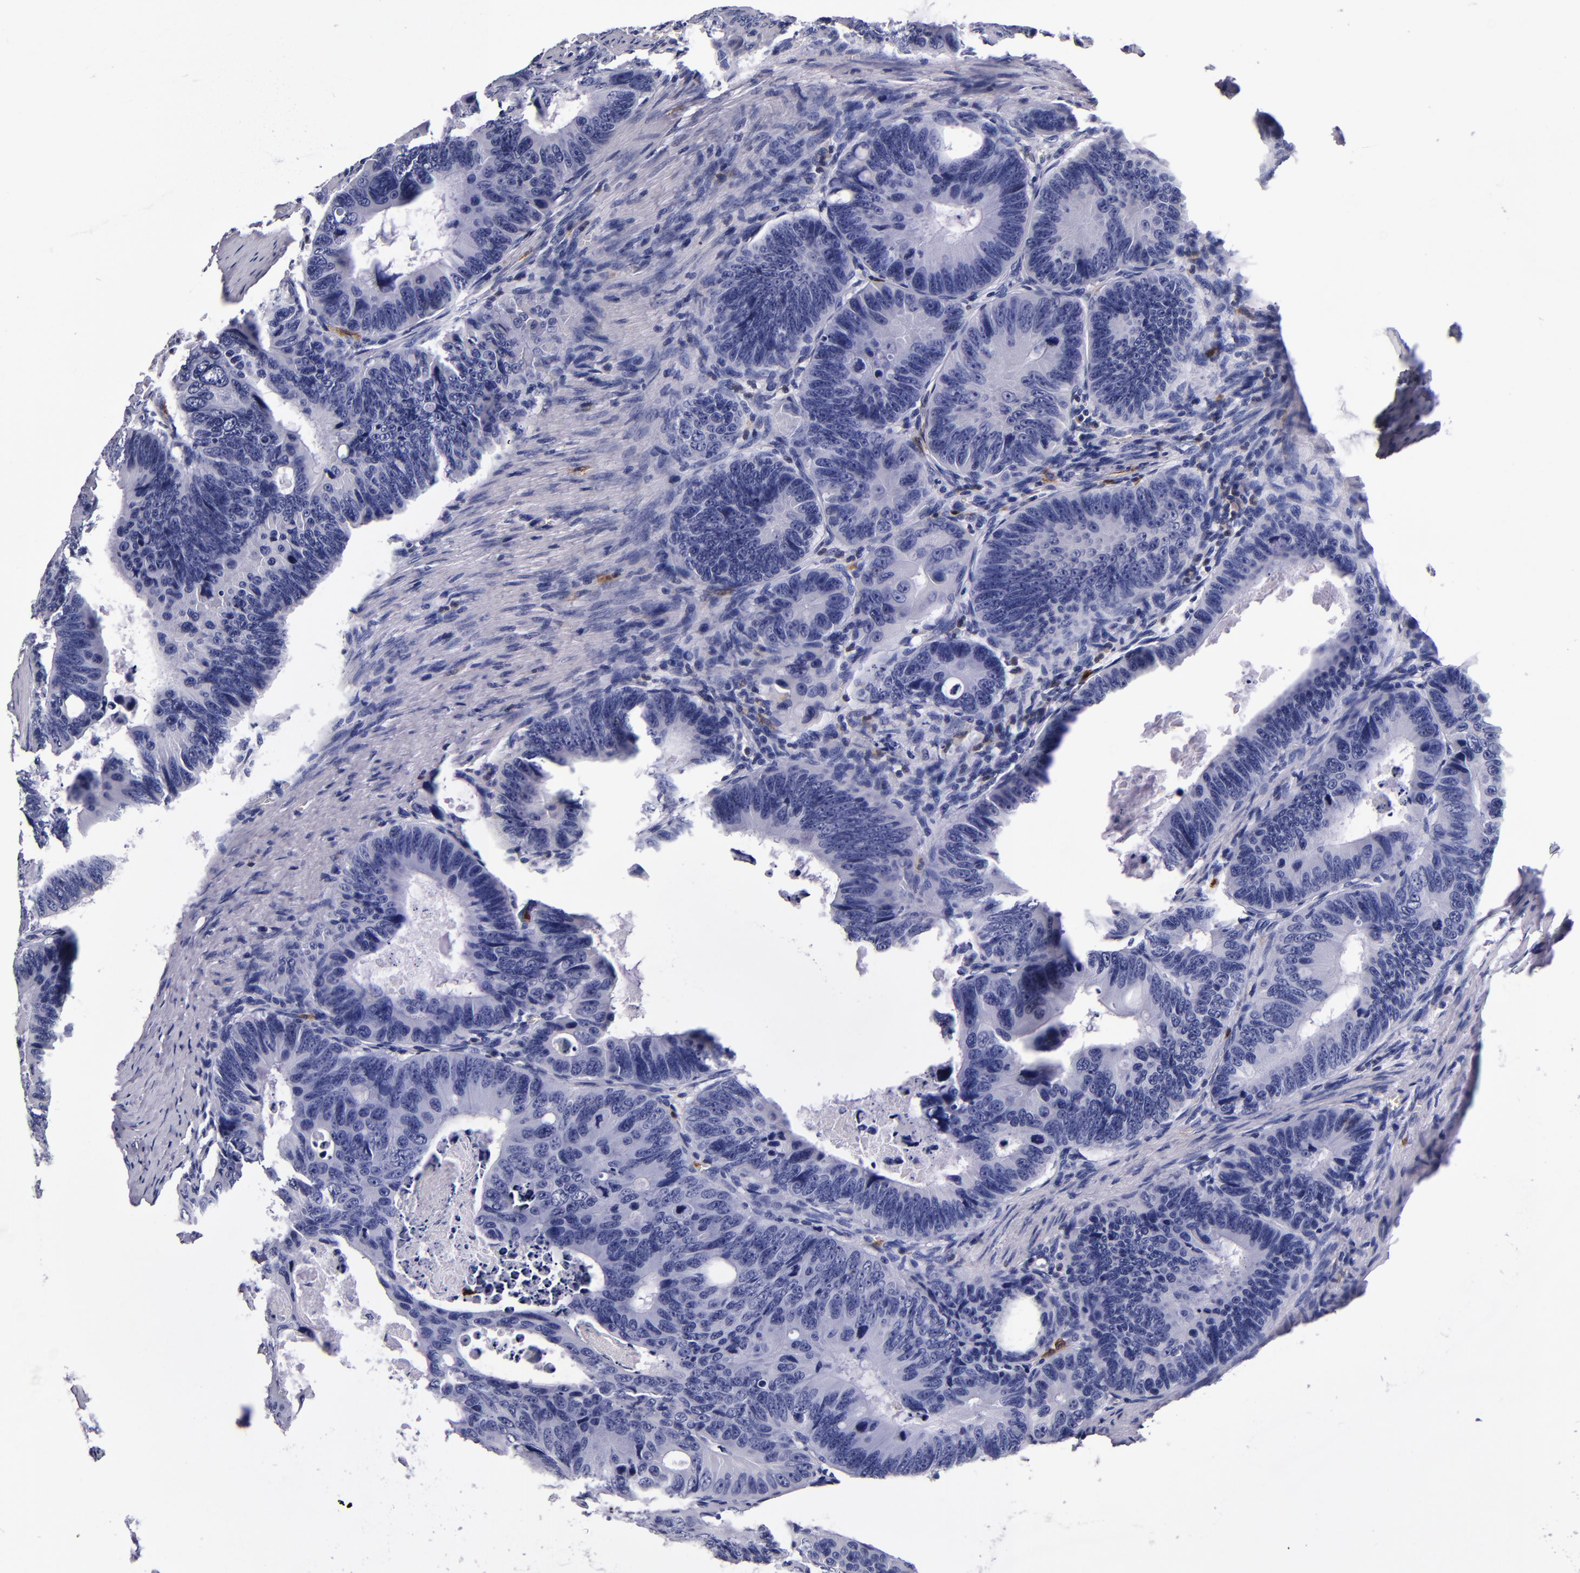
{"staining": {"intensity": "negative", "quantity": "none", "location": "none"}, "tissue": "colorectal cancer", "cell_type": "Tumor cells", "image_type": "cancer", "snomed": [{"axis": "morphology", "description": "Adenocarcinoma, NOS"}, {"axis": "topography", "description": "Colon"}], "caption": "Human colorectal cancer stained for a protein using IHC reveals no positivity in tumor cells.", "gene": "S100A8", "patient": {"sex": "female", "age": 55}}